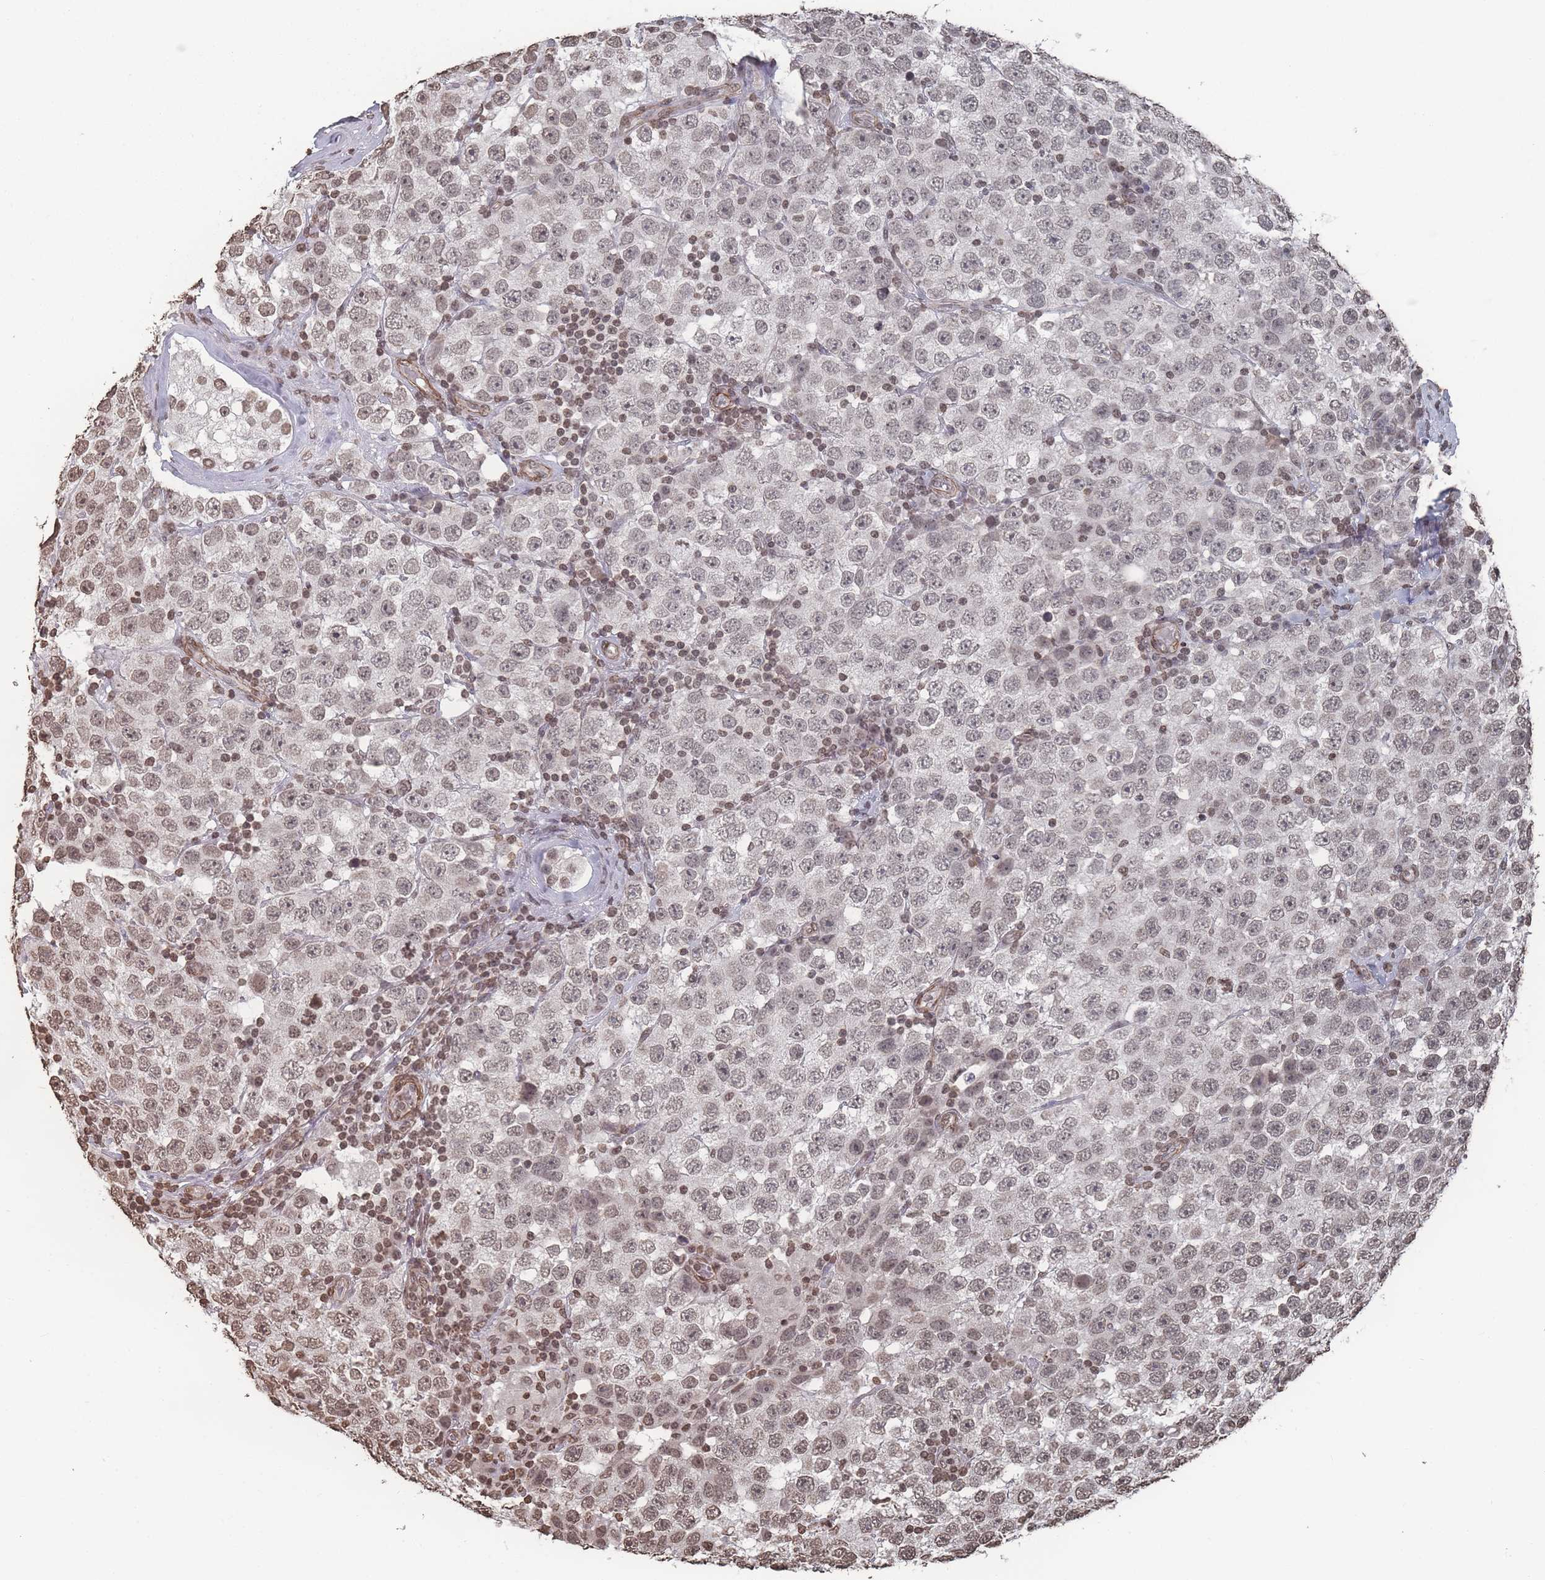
{"staining": {"intensity": "weak", "quantity": "<25%", "location": "nuclear"}, "tissue": "testis cancer", "cell_type": "Tumor cells", "image_type": "cancer", "snomed": [{"axis": "morphology", "description": "Seminoma, NOS"}, {"axis": "topography", "description": "Testis"}], "caption": "Tumor cells are negative for protein expression in human seminoma (testis).", "gene": "PLEKHG5", "patient": {"sex": "male", "age": 28}}